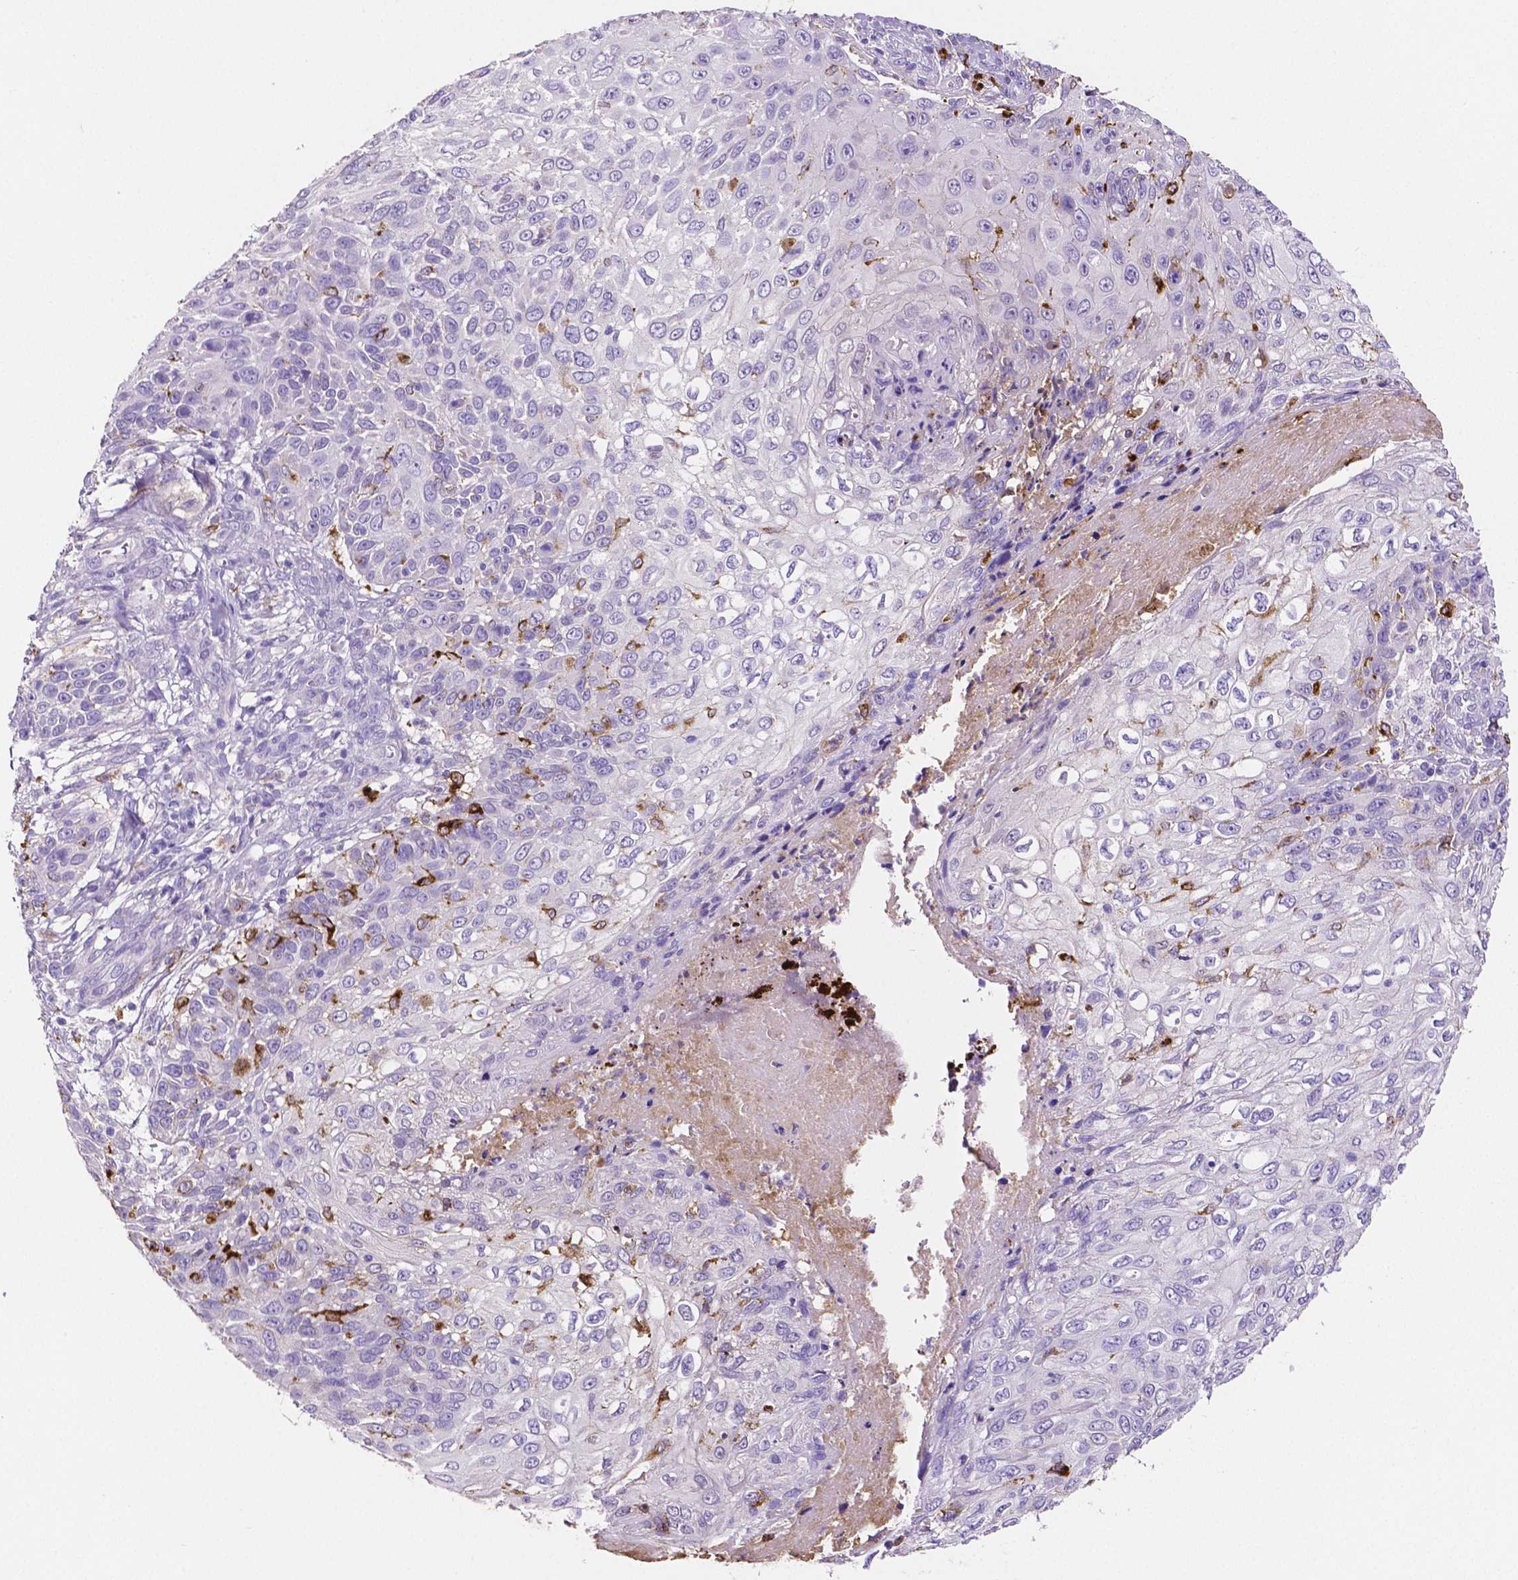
{"staining": {"intensity": "negative", "quantity": "none", "location": "none"}, "tissue": "skin cancer", "cell_type": "Tumor cells", "image_type": "cancer", "snomed": [{"axis": "morphology", "description": "Squamous cell carcinoma, NOS"}, {"axis": "topography", "description": "Skin"}], "caption": "Histopathology image shows no protein expression in tumor cells of skin cancer tissue.", "gene": "MMP9", "patient": {"sex": "male", "age": 92}}